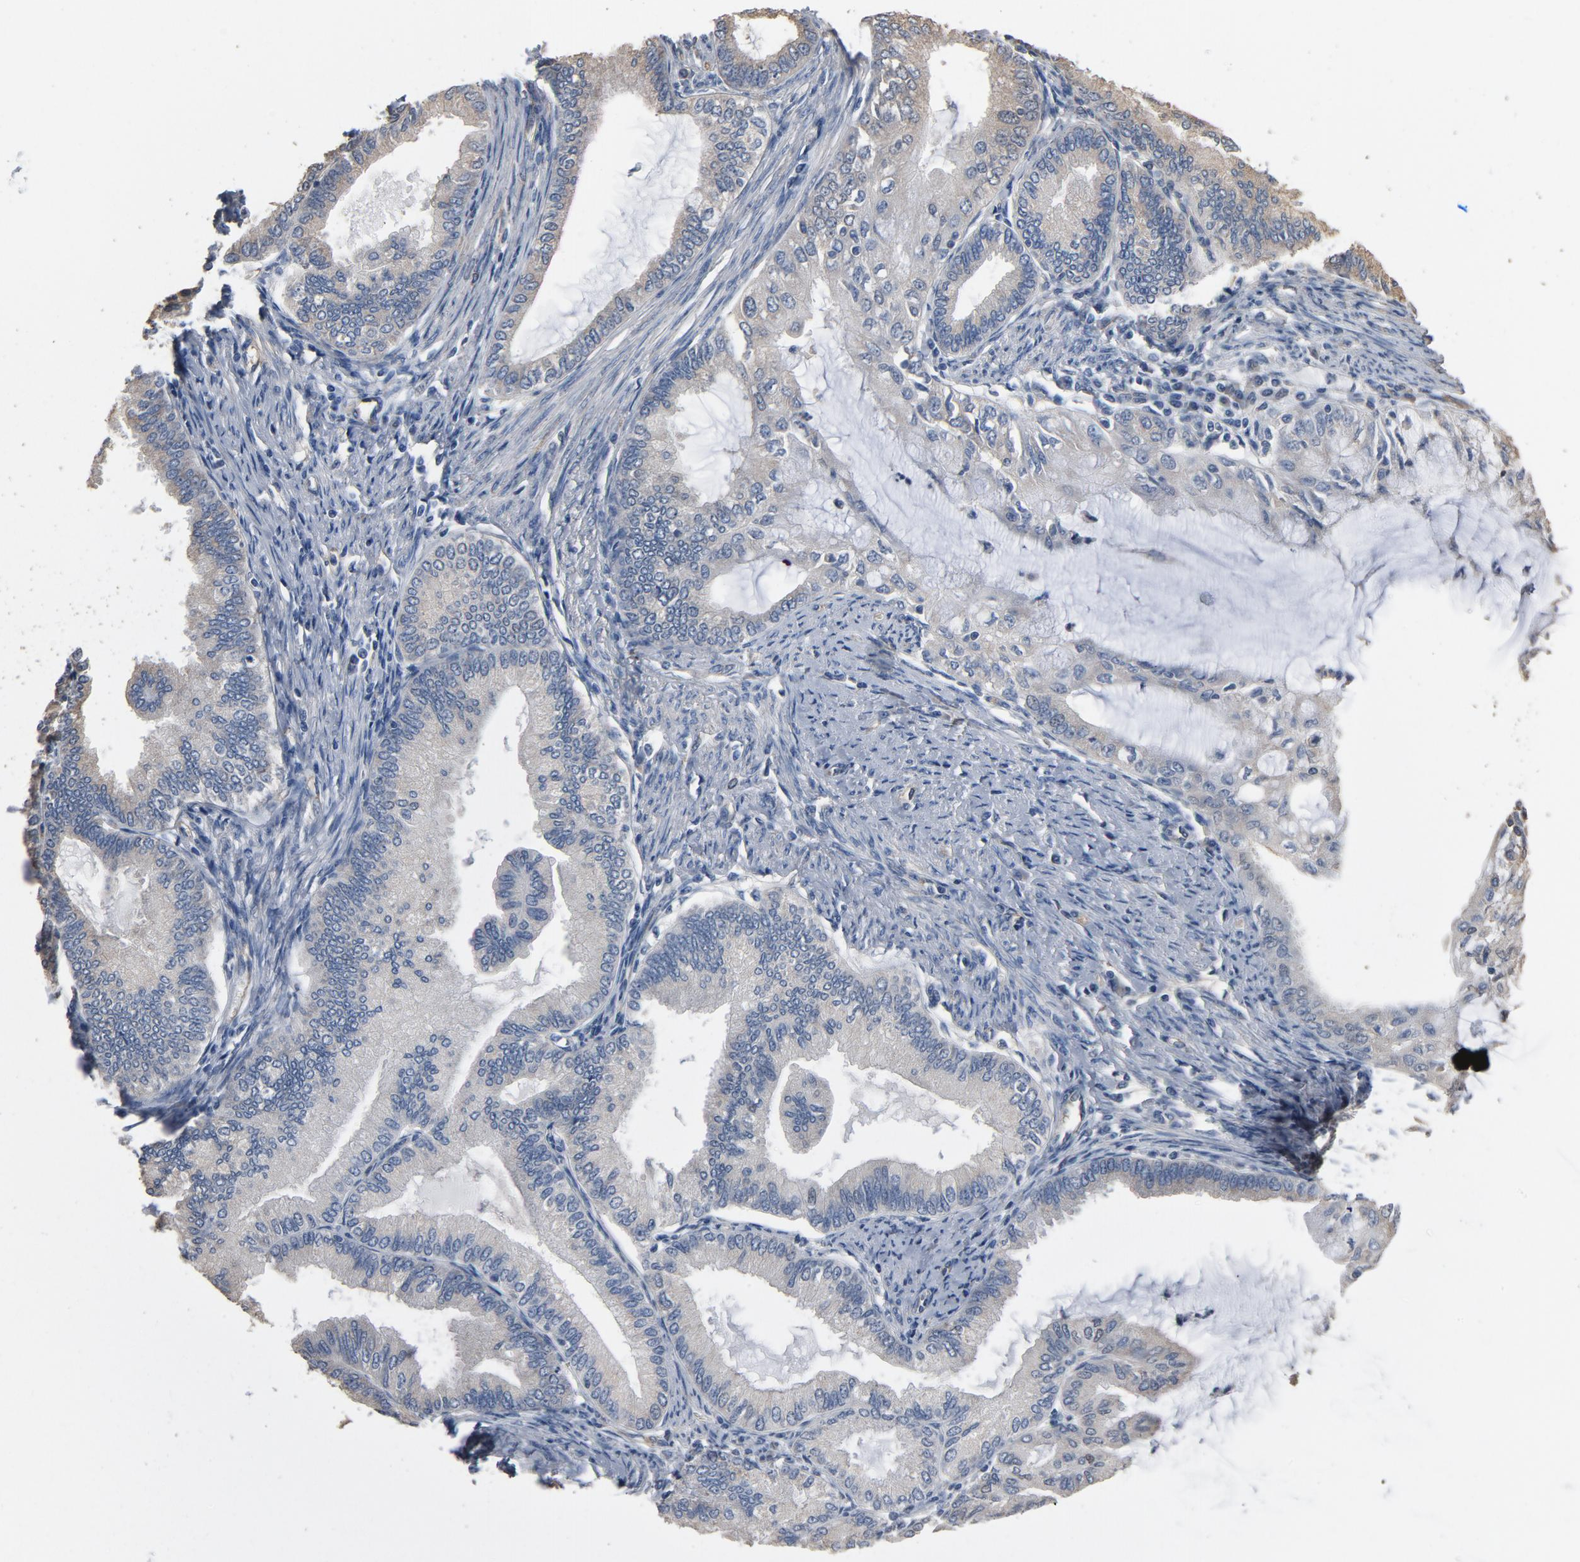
{"staining": {"intensity": "weak", "quantity": "<25%", "location": "cytoplasmic/membranous"}, "tissue": "endometrial cancer", "cell_type": "Tumor cells", "image_type": "cancer", "snomed": [{"axis": "morphology", "description": "Adenocarcinoma, NOS"}, {"axis": "topography", "description": "Endometrium"}], "caption": "This is an immunohistochemistry (IHC) micrograph of endometrial cancer. There is no positivity in tumor cells.", "gene": "SOX6", "patient": {"sex": "female", "age": 86}}